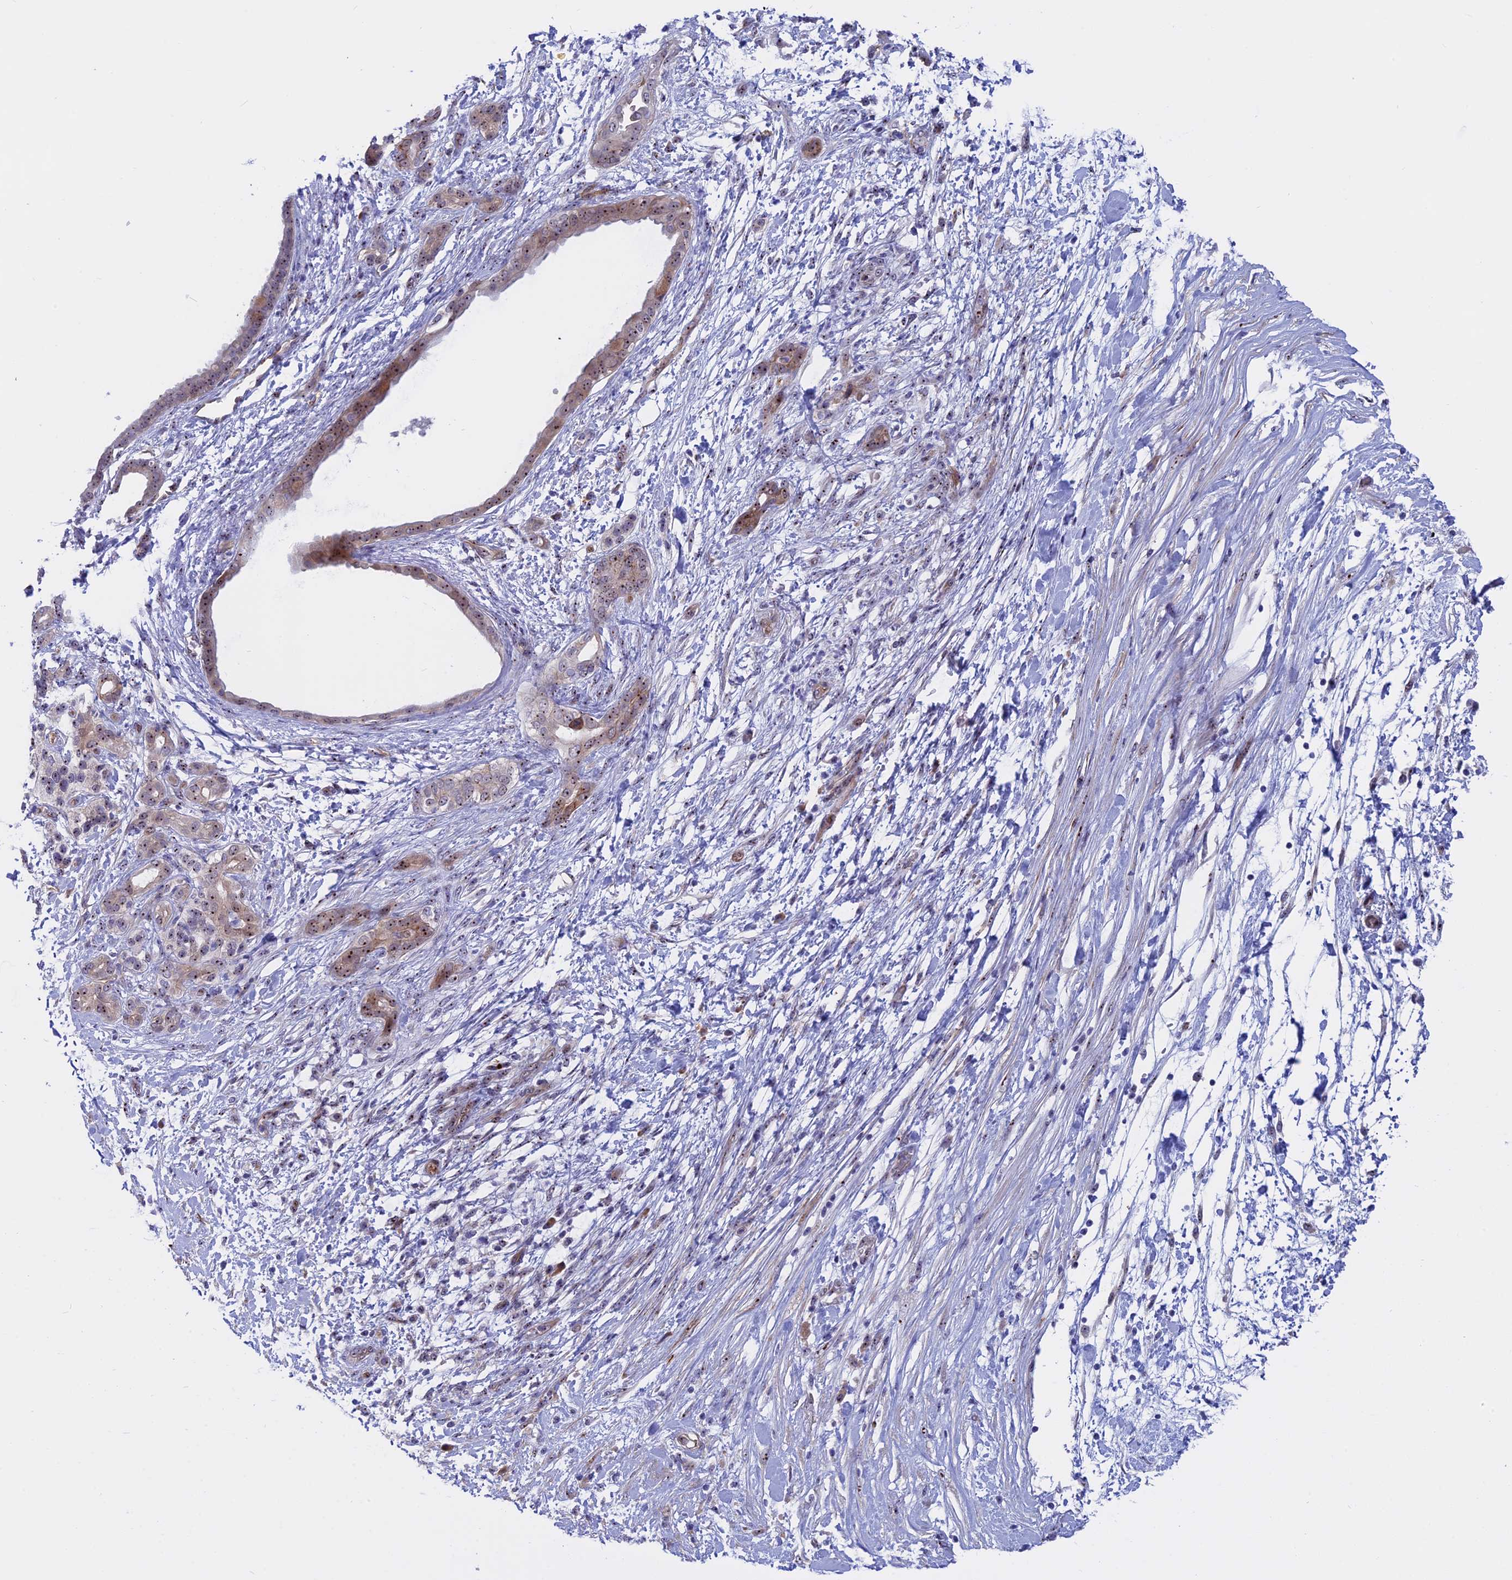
{"staining": {"intensity": "moderate", "quantity": "25%-75%", "location": "cytoplasmic/membranous,nuclear"}, "tissue": "pancreatic cancer", "cell_type": "Tumor cells", "image_type": "cancer", "snomed": [{"axis": "morphology", "description": "Adenocarcinoma, NOS"}, {"axis": "topography", "description": "Pancreas"}], "caption": "Protein analysis of adenocarcinoma (pancreatic) tissue reveals moderate cytoplasmic/membranous and nuclear staining in approximately 25%-75% of tumor cells. The staining was performed using DAB (3,3'-diaminobenzidine), with brown indicating positive protein expression. Nuclei are stained blue with hematoxylin.", "gene": "DBNDD1", "patient": {"sex": "female", "age": 55}}